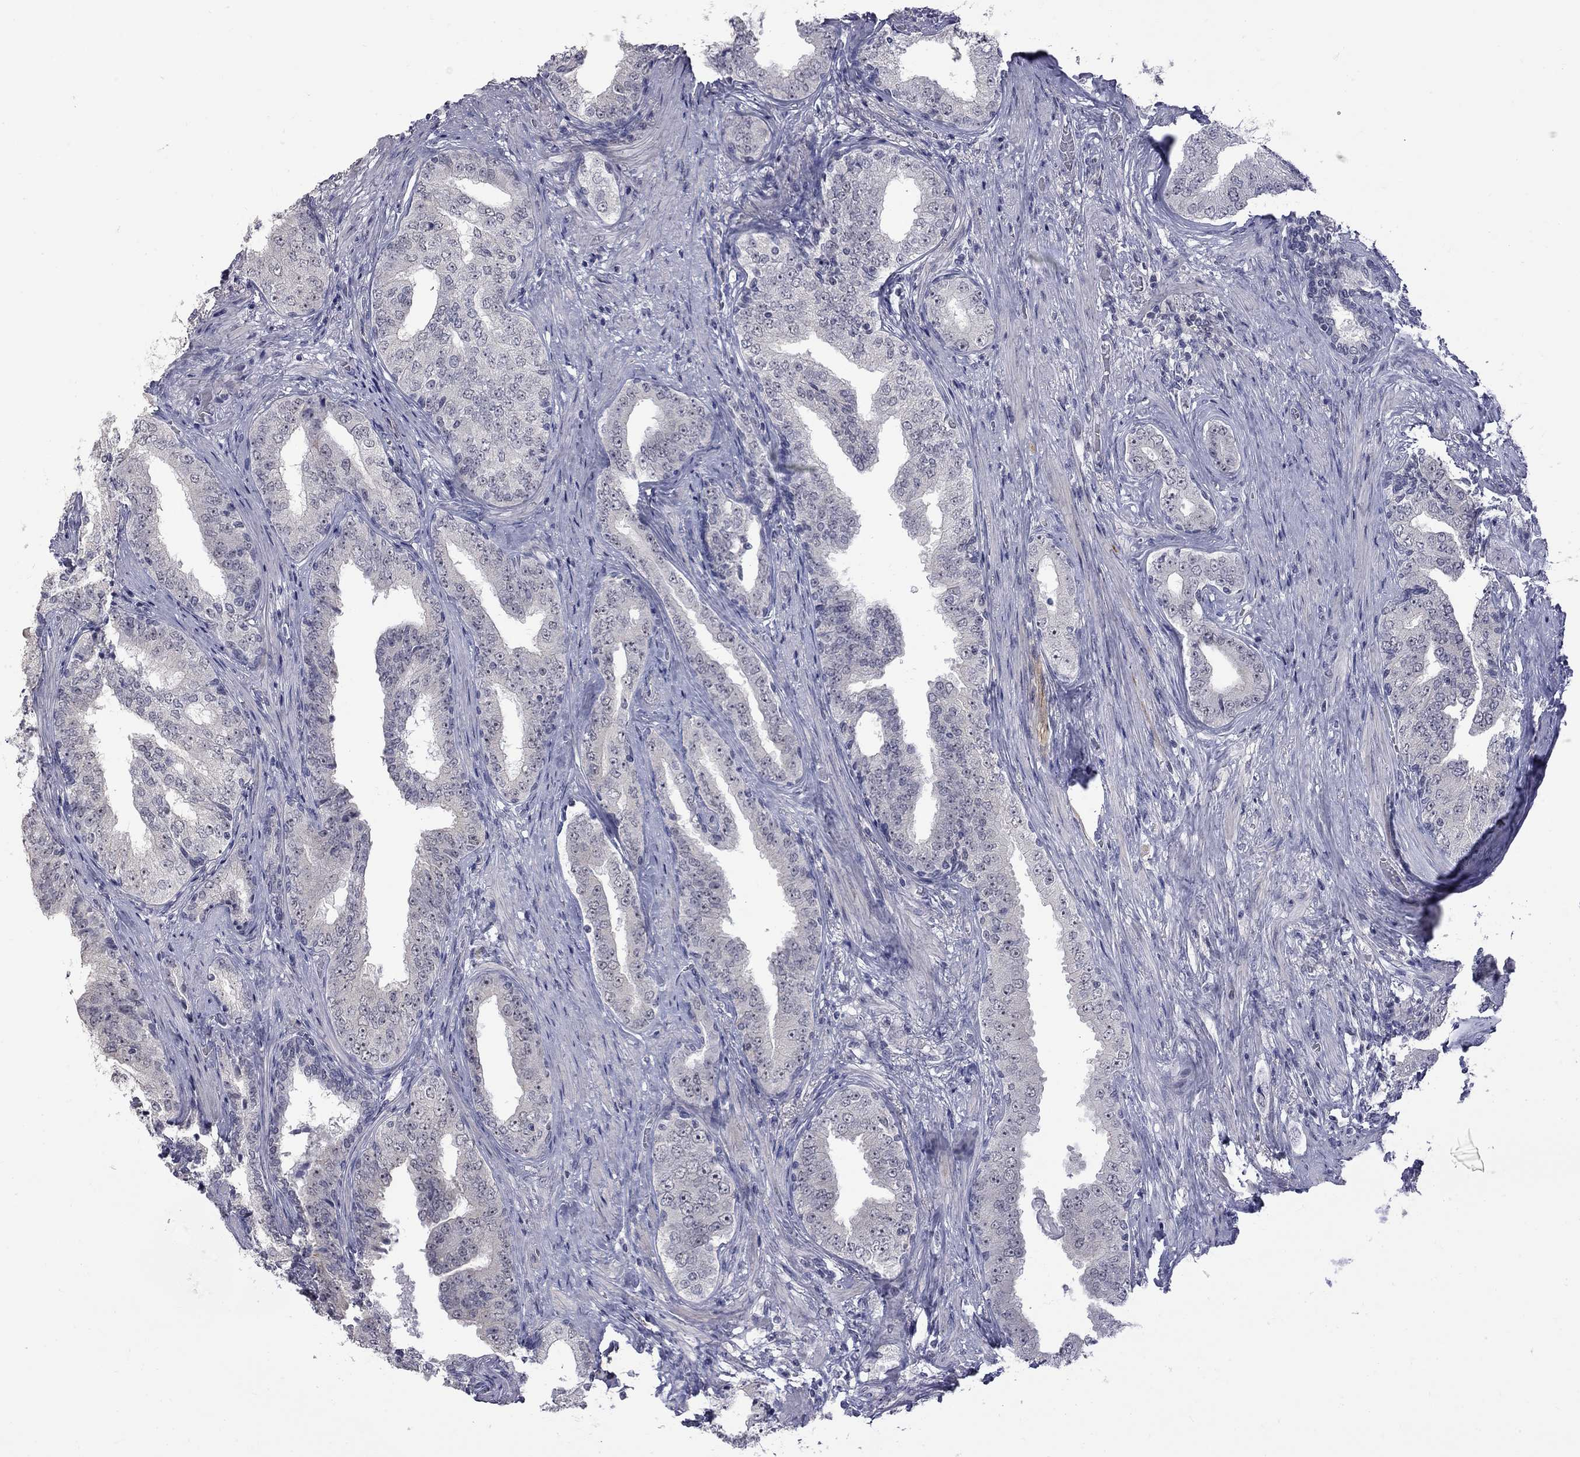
{"staining": {"intensity": "negative", "quantity": "none", "location": "none"}, "tissue": "prostate cancer", "cell_type": "Tumor cells", "image_type": "cancer", "snomed": [{"axis": "morphology", "description": "Adenocarcinoma, Low grade"}, {"axis": "topography", "description": "Prostate and seminal vesicle, NOS"}], "caption": "Human prostate cancer (low-grade adenocarcinoma) stained for a protein using immunohistochemistry (IHC) demonstrates no positivity in tumor cells.", "gene": "GSG1L", "patient": {"sex": "male", "age": 61}}